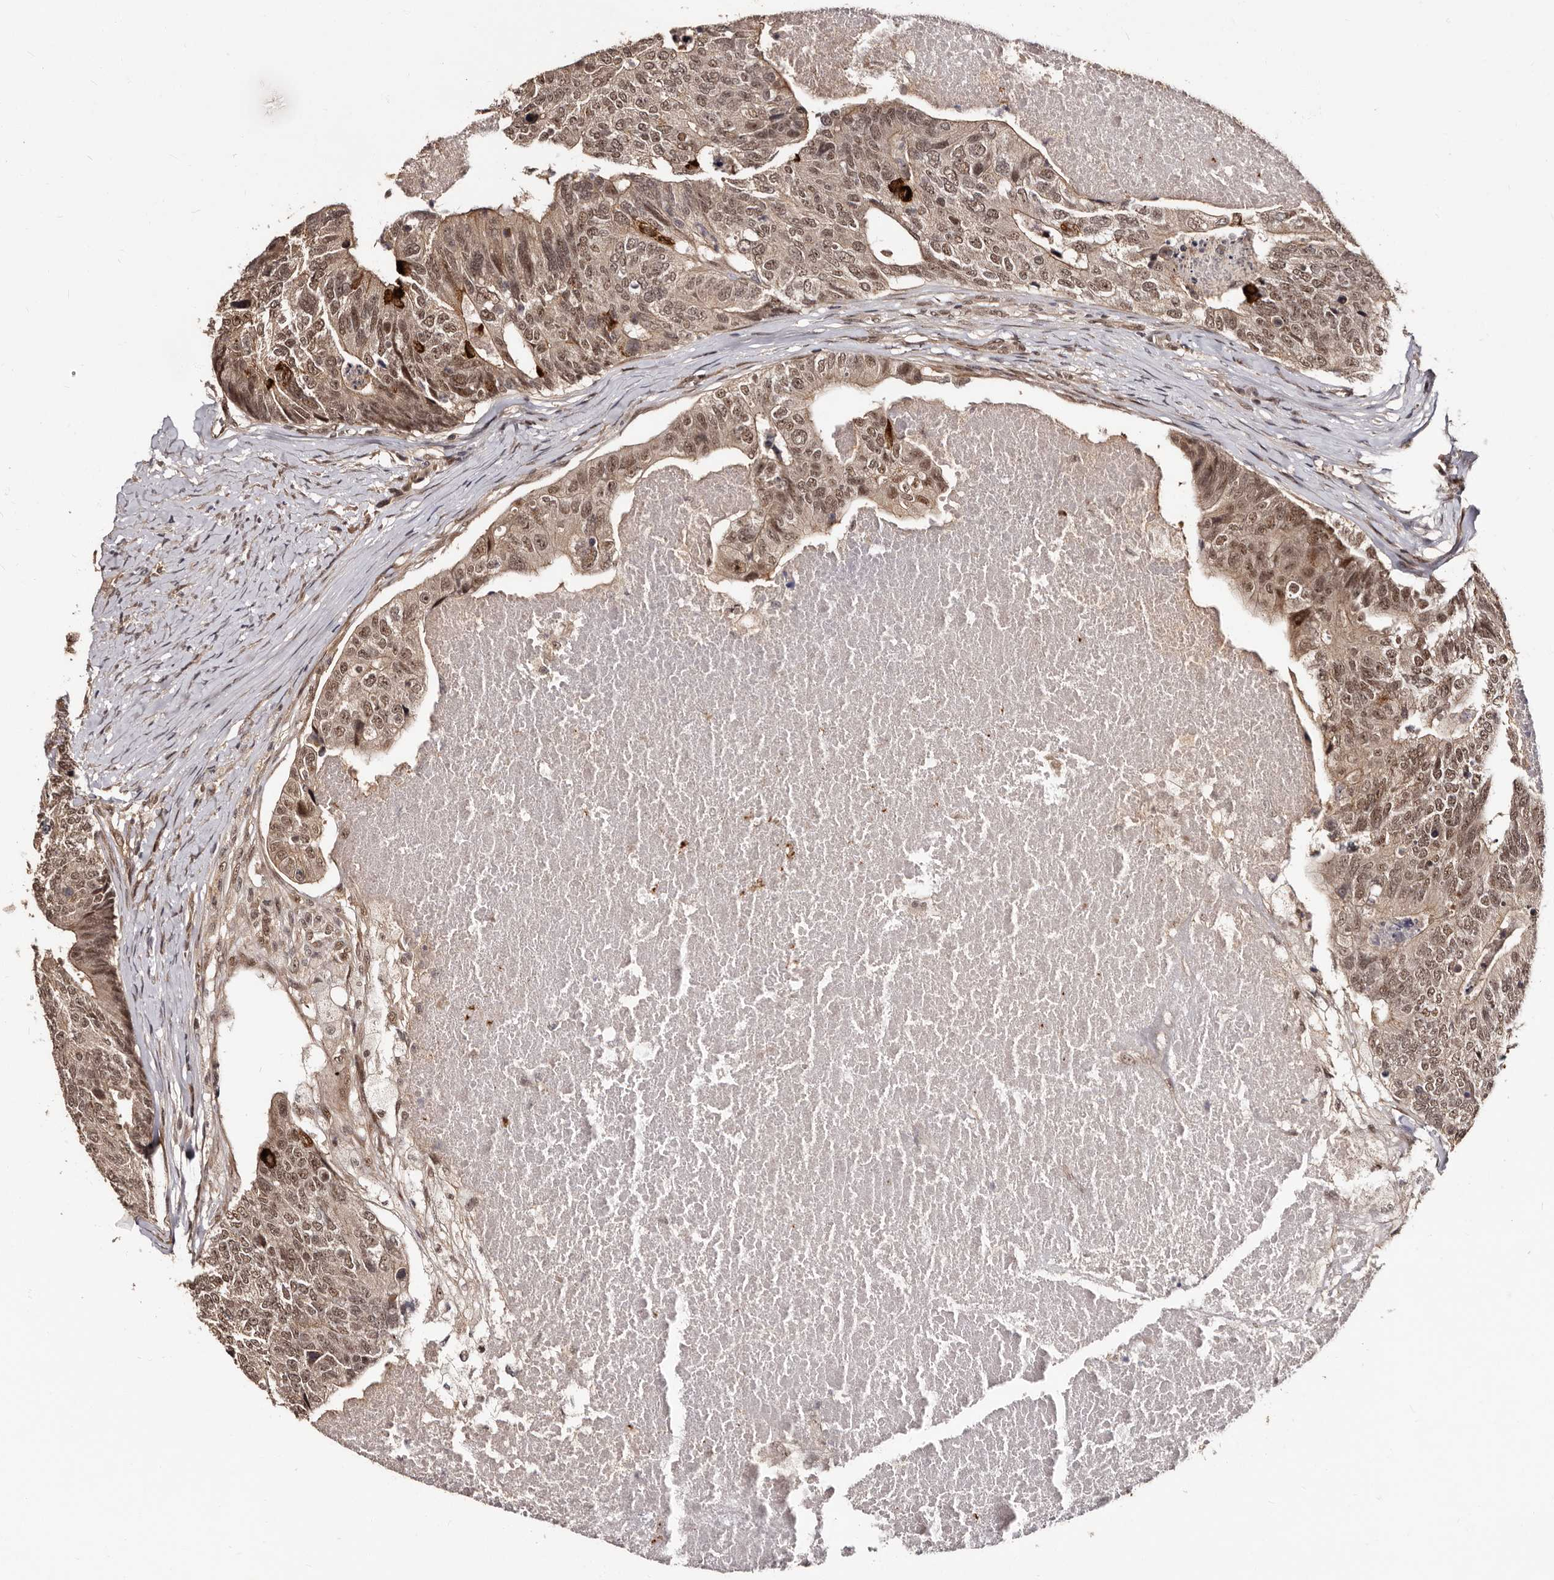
{"staining": {"intensity": "moderate", "quantity": ">75%", "location": "cytoplasmic/membranous,nuclear"}, "tissue": "colorectal cancer", "cell_type": "Tumor cells", "image_type": "cancer", "snomed": [{"axis": "morphology", "description": "Adenocarcinoma, NOS"}, {"axis": "topography", "description": "Colon"}], "caption": "Adenocarcinoma (colorectal) stained with a brown dye demonstrates moderate cytoplasmic/membranous and nuclear positive positivity in approximately >75% of tumor cells.", "gene": "TBC1D22B", "patient": {"sex": "female", "age": 67}}